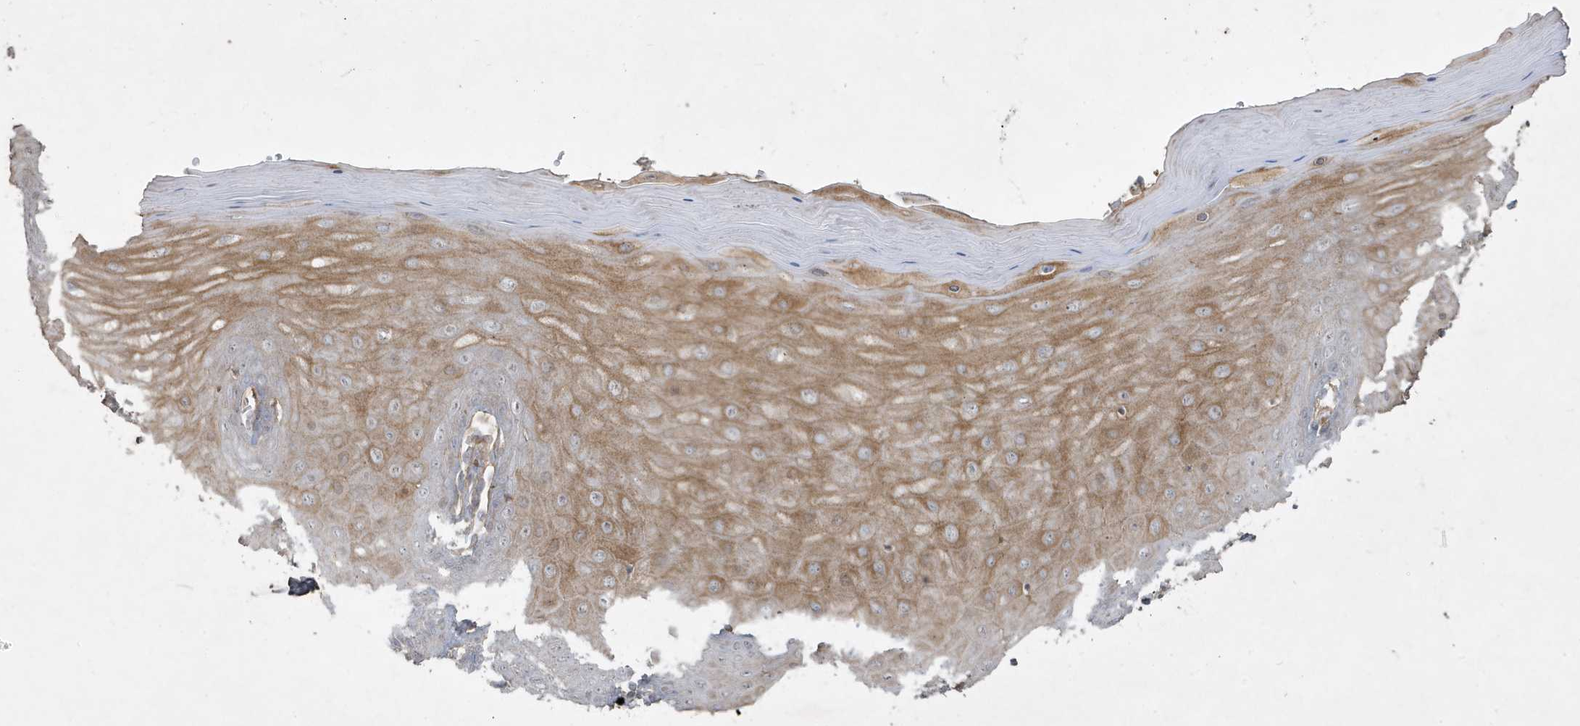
{"staining": {"intensity": "negative", "quantity": "none", "location": "none"}, "tissue": "cervix", "cell_type": "Glandular cells", "image_type": "normal", "snomed": [{"axis": "morphology", "description": "Normal tissue, NOS"}, {"axis": "topography", "description": "Cervix"}], "caption": "IHC image of normal cervix: human cervix stained with DAB (3,3'-diaminobenzidine) displays no significant protein expression in glandular cells.", "gene": "PRRT3", "patient": {"sex": "female", "age": 55}}